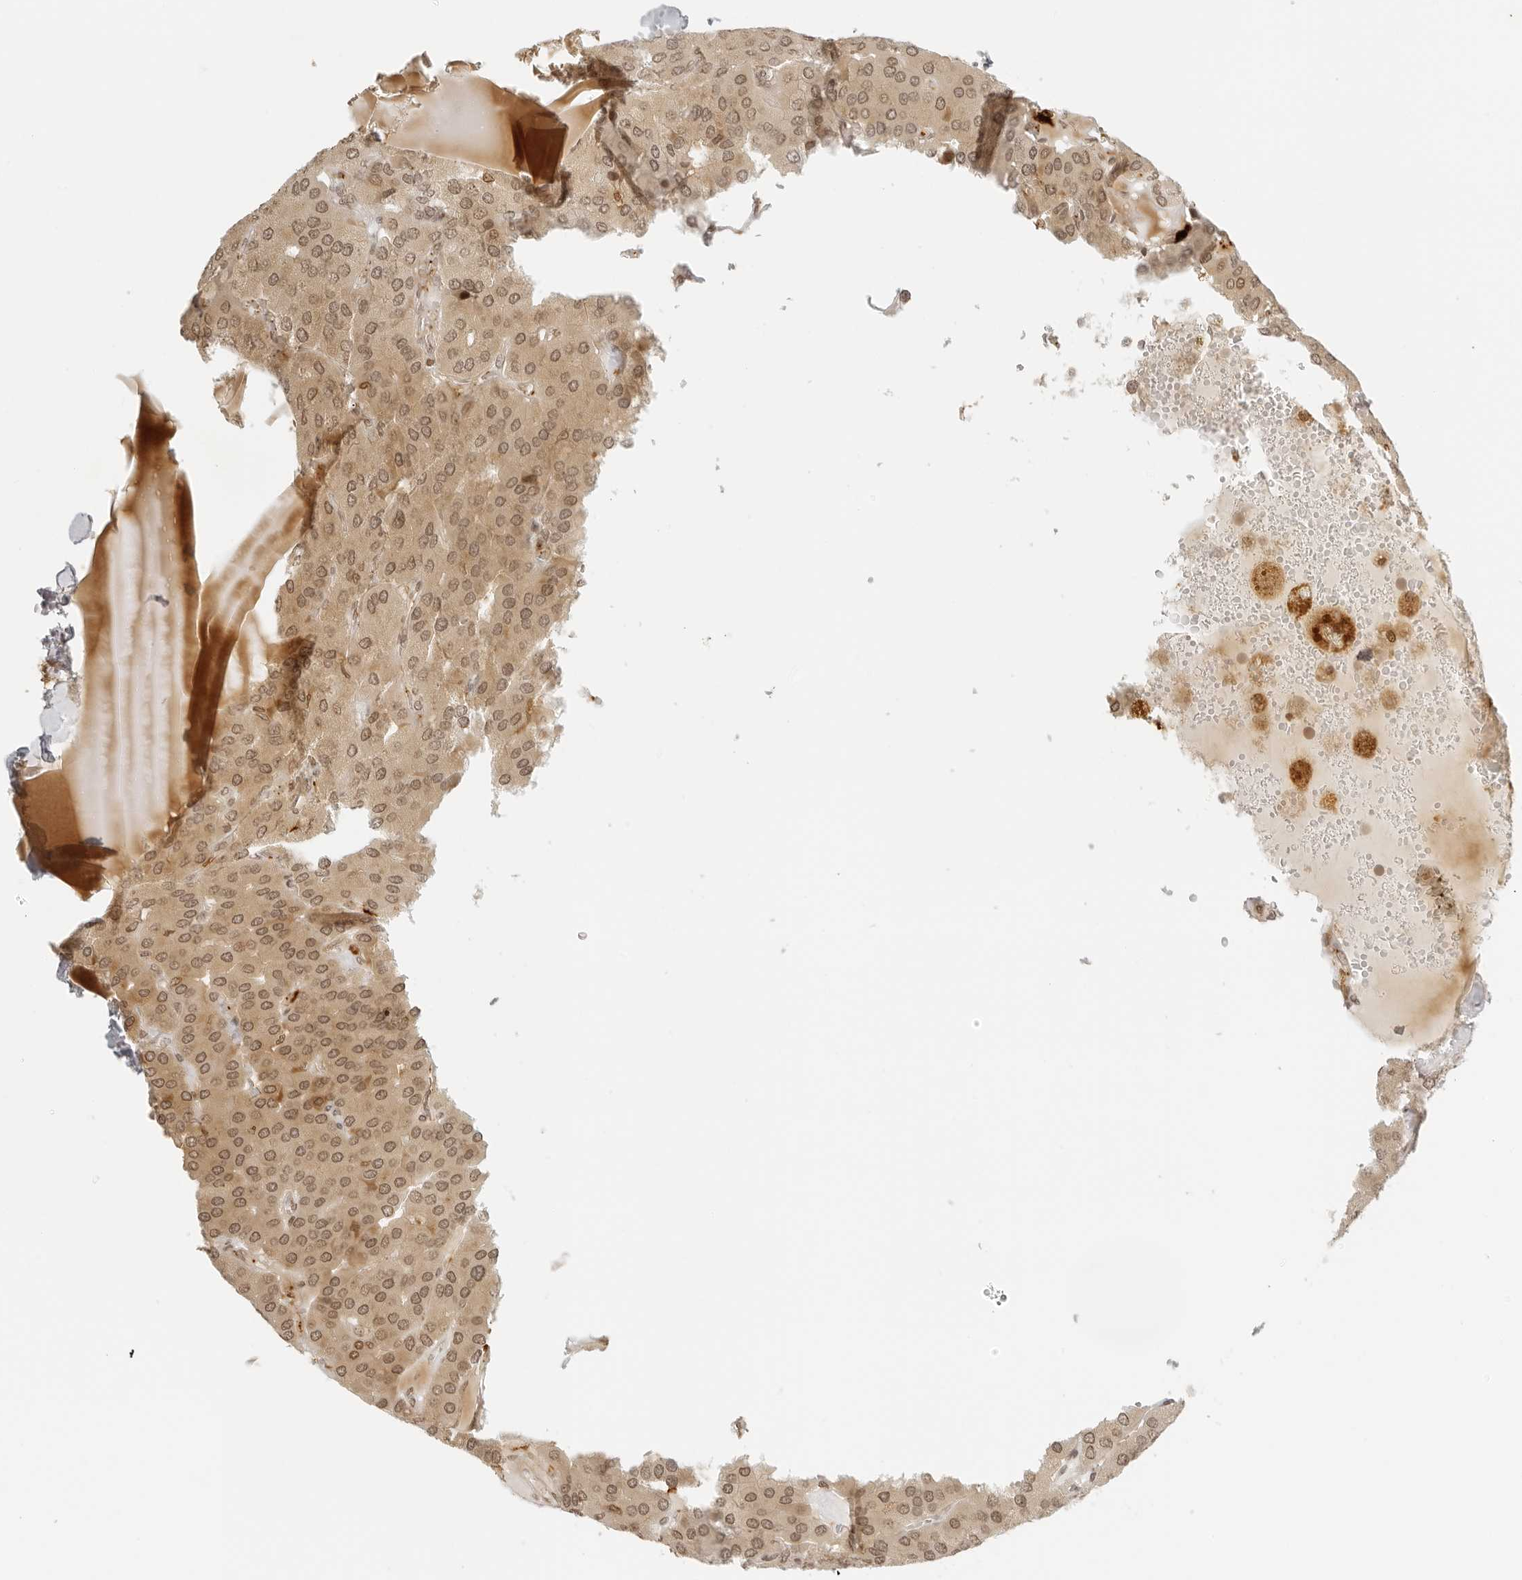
{"staining": {"intensity": "moderate", "quantity": ">75%", "location": "cytoplasmic/membranous,nuclear"}, "tissue": "parathyroid gland", "cell_type": "Glandular cells", "image_type": "normal", "snomed": [{"axis": "morphology", "description": "Normal tissue, NOS"}, {"axis": "morphology", "description": "Adenoma, NOS"}, {"axis": "topography", "description": "Parathyroid gland"}], "caption": "A micrograph of parathyroid gland stained for a protein displays moderate cytoplasmic/membranous,nuclear brown staining in glandular cells.", "gene": "ZNF407", "patient": {"sex": "female", "age": 86}}